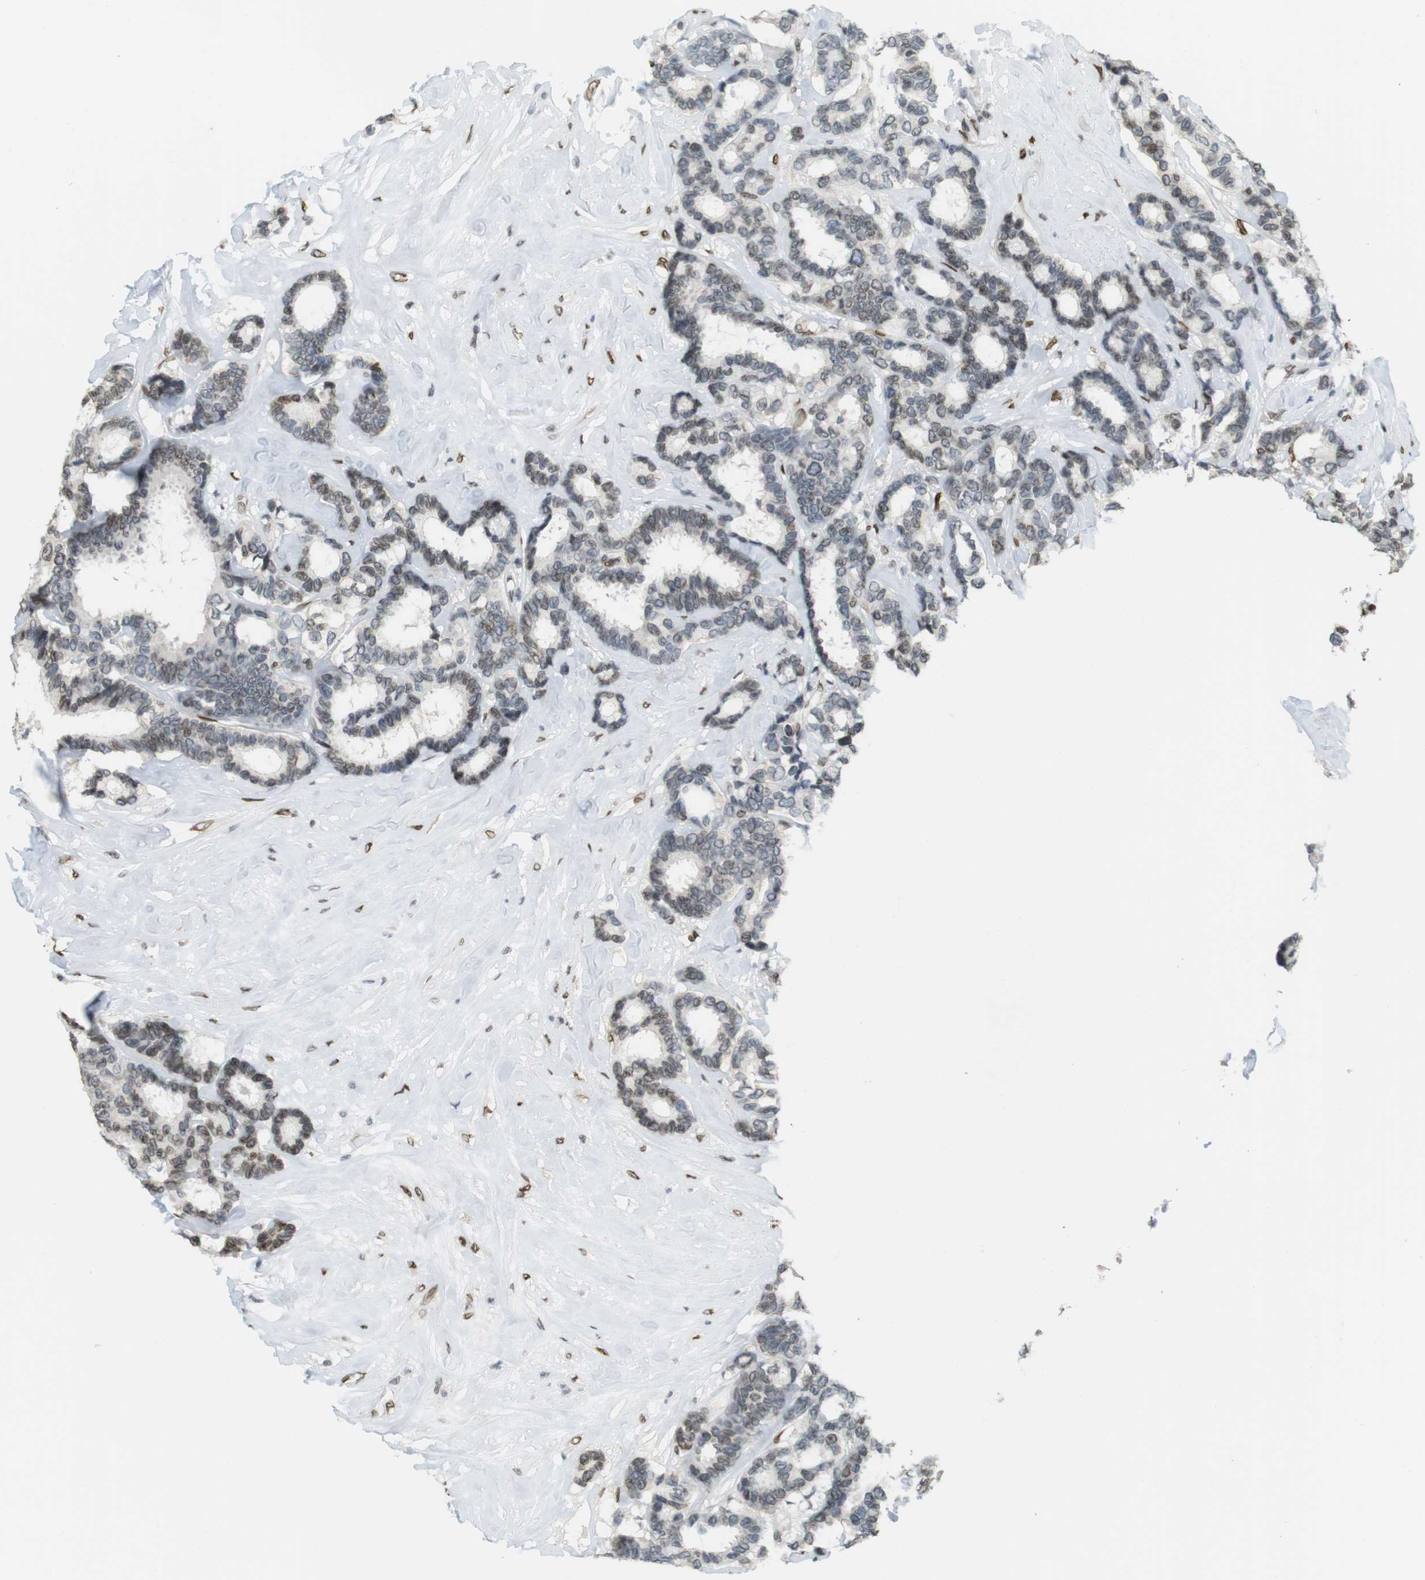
{"staining": {"intensity": "weak", "quantity": ">75%", "location": "cytoplasmic/membranous,nuclear"}, "tissue": "breast cancer", "cell_type": "Tumor cells", "image_type": "cancer", "snomed": [{"axis": "morphology", "description": "Duct carcinoma"}, {"axis": "topography", "description": "Breast"}], "caption": "The image displays a brown stain indicating the presence of a protein in the cytoplasmic/membranous and nuclear of tumor cells in breast invasive ductal carcinoma.", "gene": "ARL6IP6", "patient": {"sex": "female", "age": 87}}